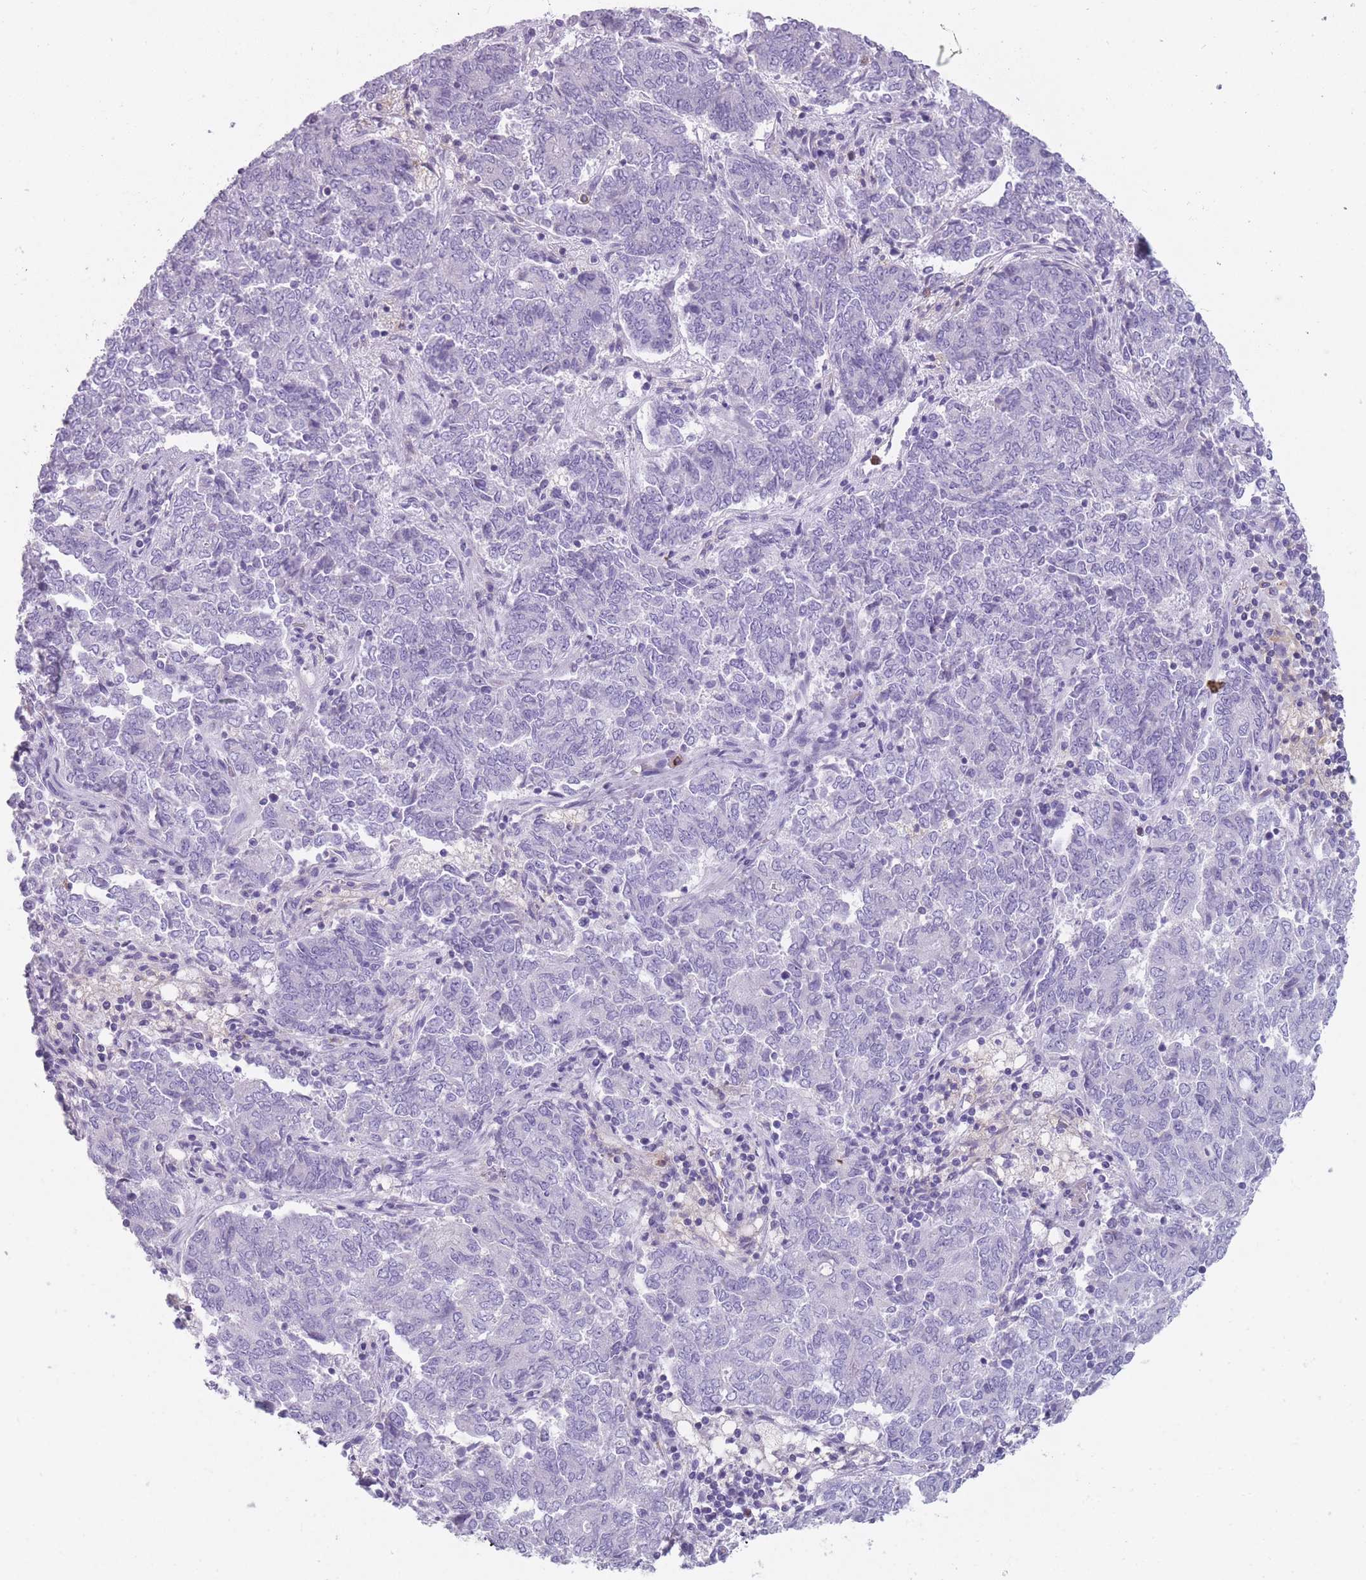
{"staining": {"intensity": "negative", "quantity": "none", "location": "none"}, "tissue": "endometrial cancer", "cell_type": "Tumor cells", "image_type": "cancer", "snomed": [{"axis": "morphology", "description": "Adenocarcinoma, NOS"}, {"axis": "topography", "description": "Endometrium"}], "caption": "Immunohistochemistry (IHC) of human endometrial cancer (adenocarcinoma) displays no expression in tumor cells.", "gene": "CR1L", "patient": {"sex": "female", "age": 80}}